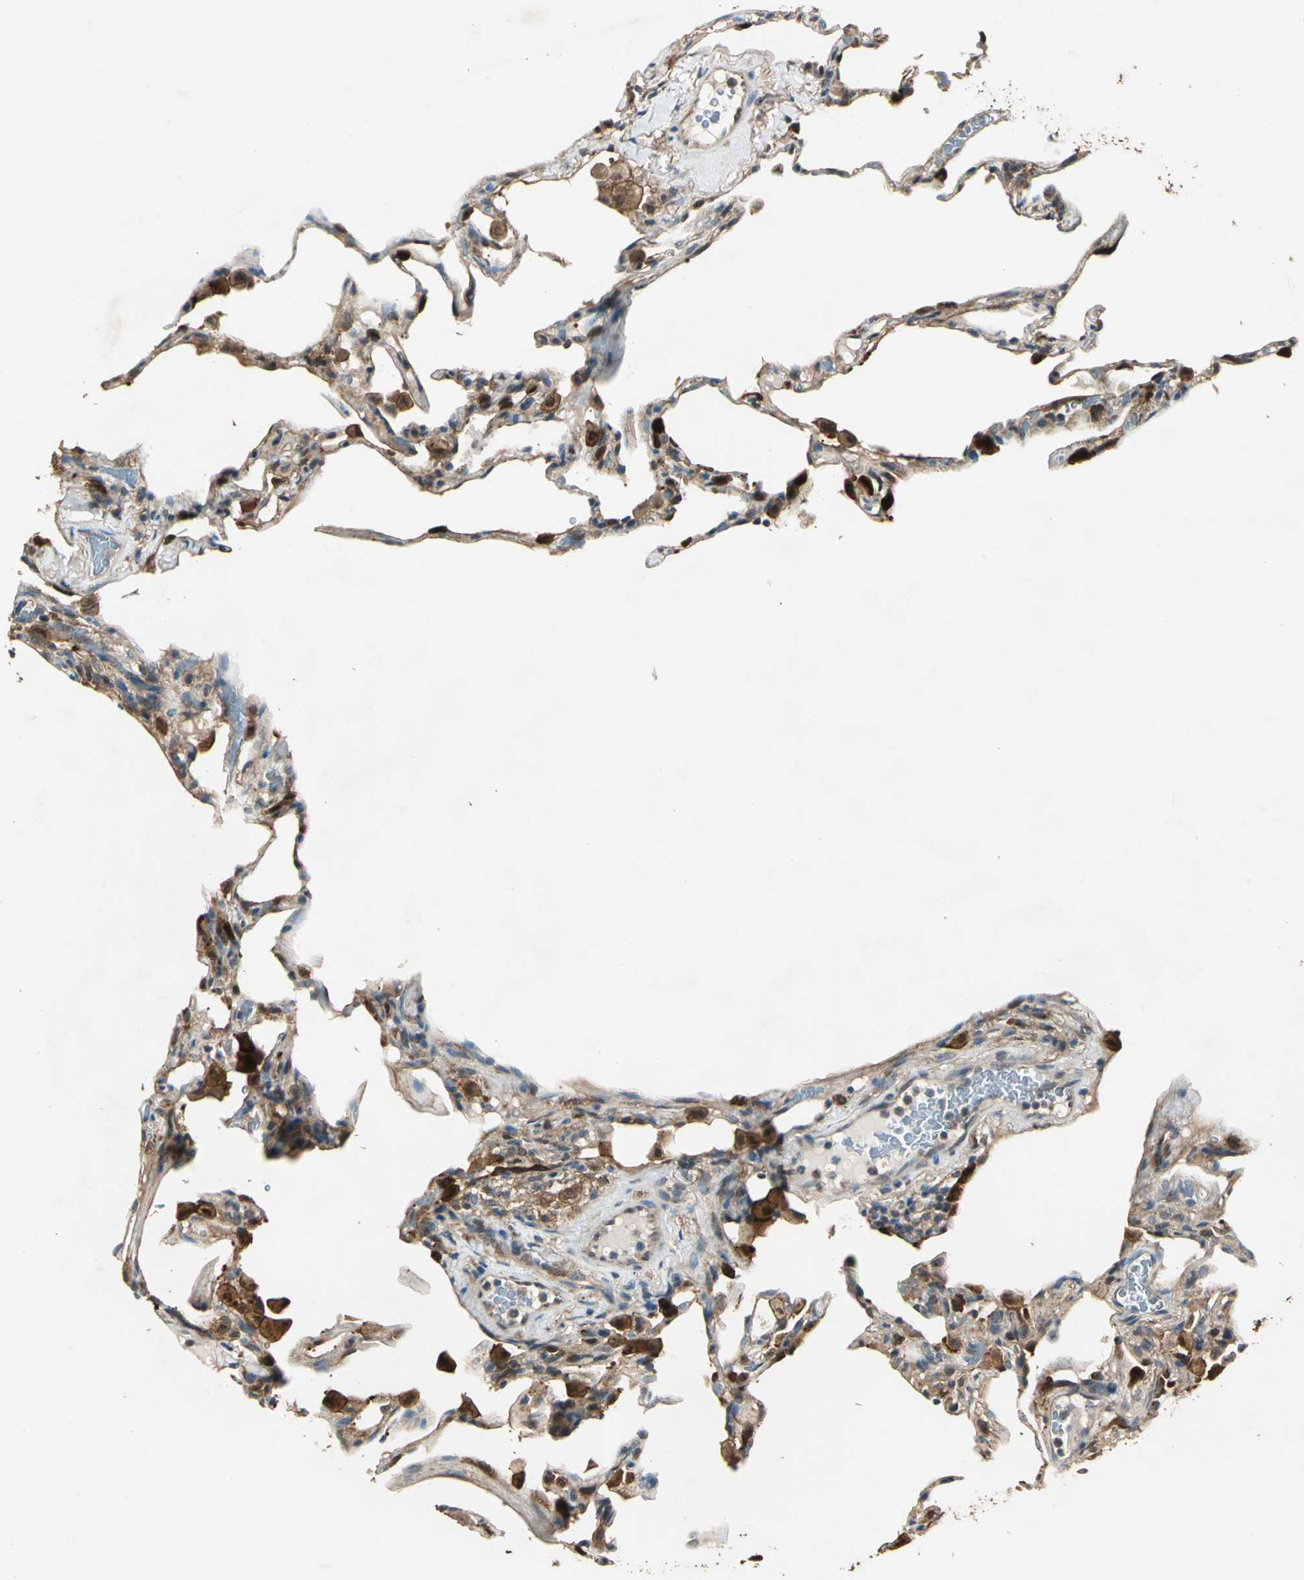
{"staining": {"intensity": "moderate", "quantity": ">75%", "location": "cytoplasmic/membranous,nuclear"}, "tissue": "lung", "cell_type": "Alveolar cells", "image_type": "normal", "snomed": [{"axis": "morphology", "description": "Normal tissue, NOS"}, {"axis": "topography", "description": "Lung"}], "caption": "Immunohistochemistry of normal human lung reveals medium levels of moderate cytoplasmic/membranous,nuclear staining in about >75% of alveolar cells. The protein is shown in brown color, while the nuclei are stained blue.", "gene": "RRM2B", "patient": {"sex": "male", "age": 59}}